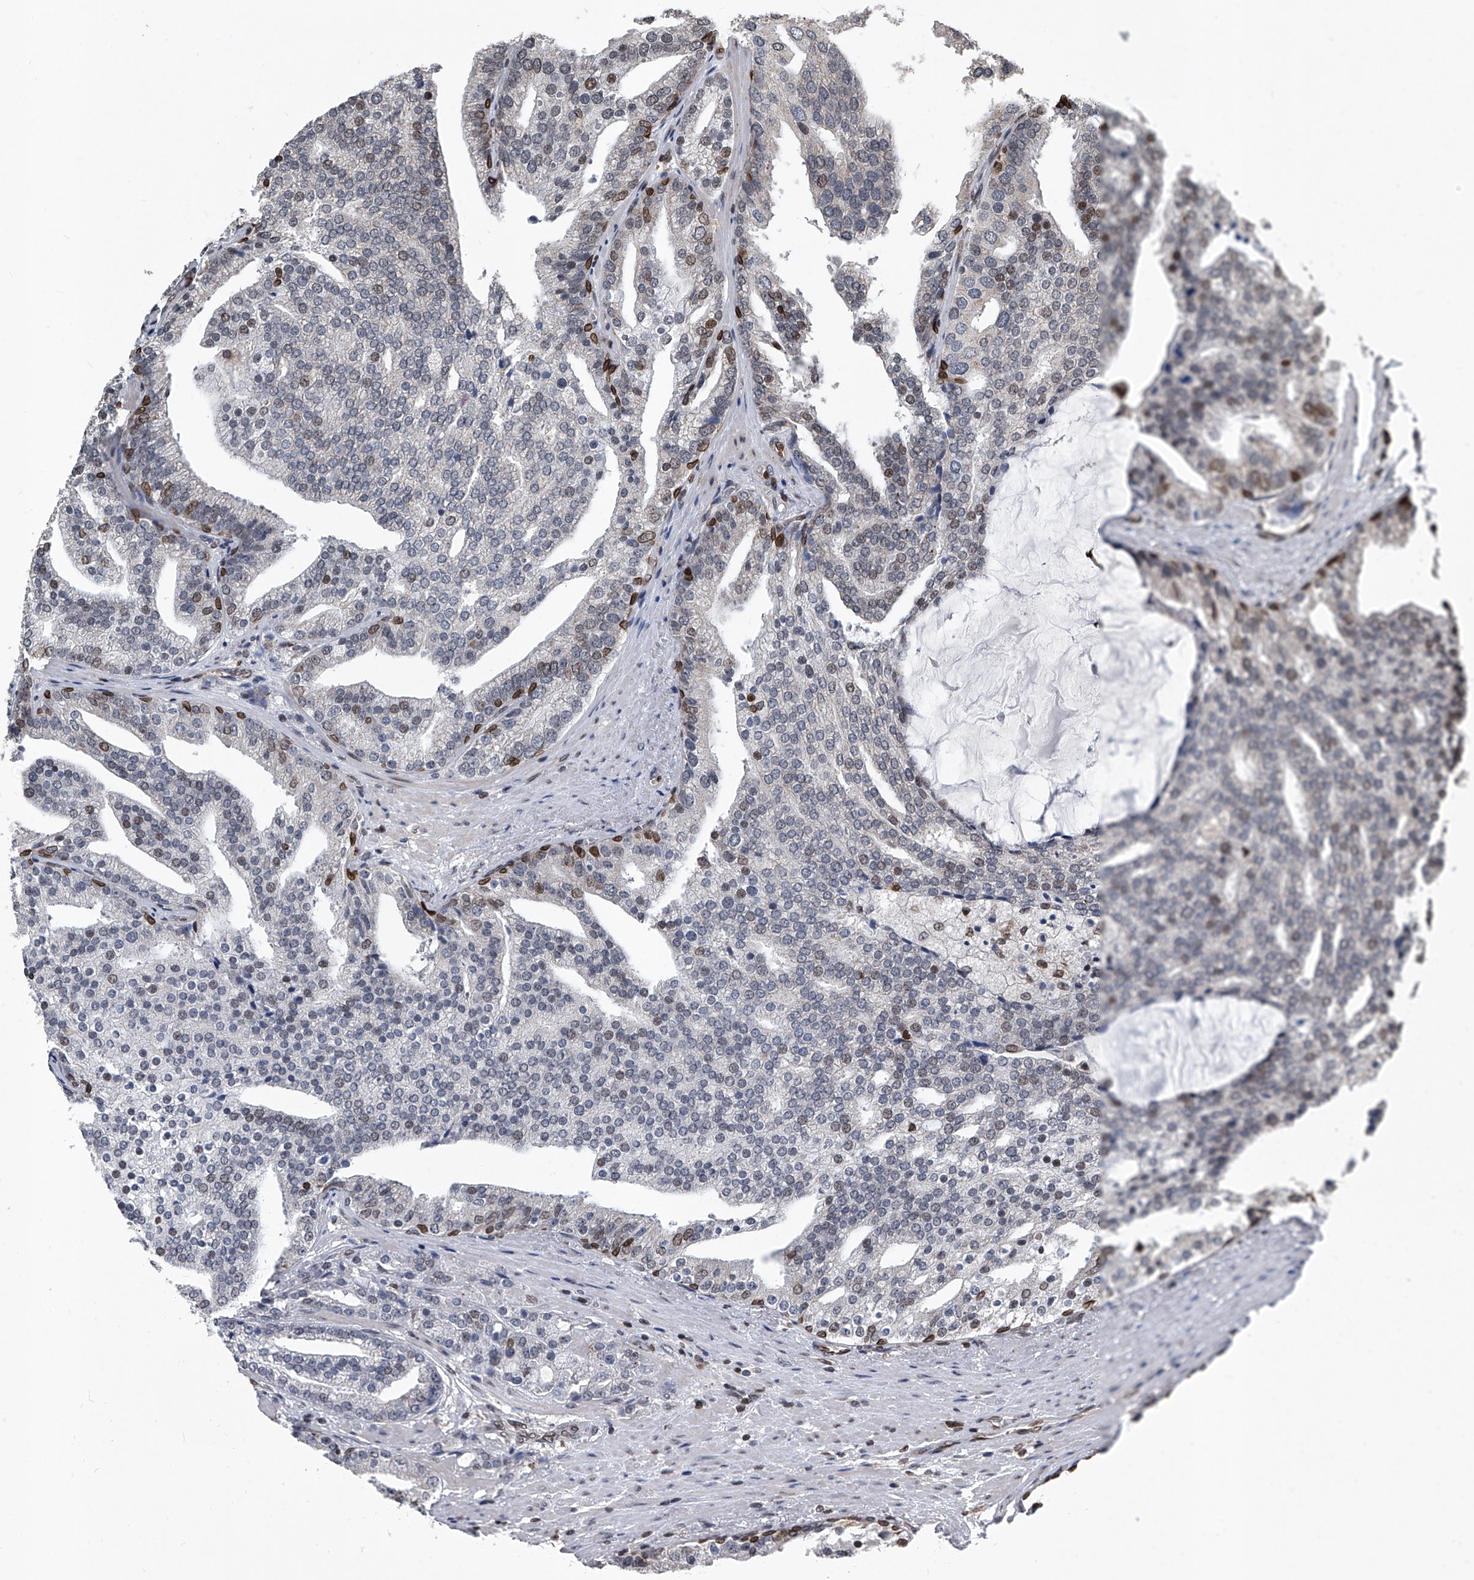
{"staining": {"intensity": "moderate", "quantity": "<25%", "location": "cytoplasmic/membranous,nuclear"}, "tissue": "prostate cancer", "cell_type": "Tumor cells", "image_type": "cancer", "snomed": [{"axis": "morphology", "description": "Adenocarcinoma, Low grade"}, {"axis": "topography", "description": "Prostate"}], "caption": "High-magnification brightfield microscopy of adenocarcinoma (low-grade) (prostate) stained with DAB (brown) and counterstained with hematoxylin (blue). tumor cells exhibit moderate cytoplasmic/membranous and nuclear staining is seen in approximately<25% of cells.", "gene": "PHF20", "patient": {"sex": "male", "age": 67}}